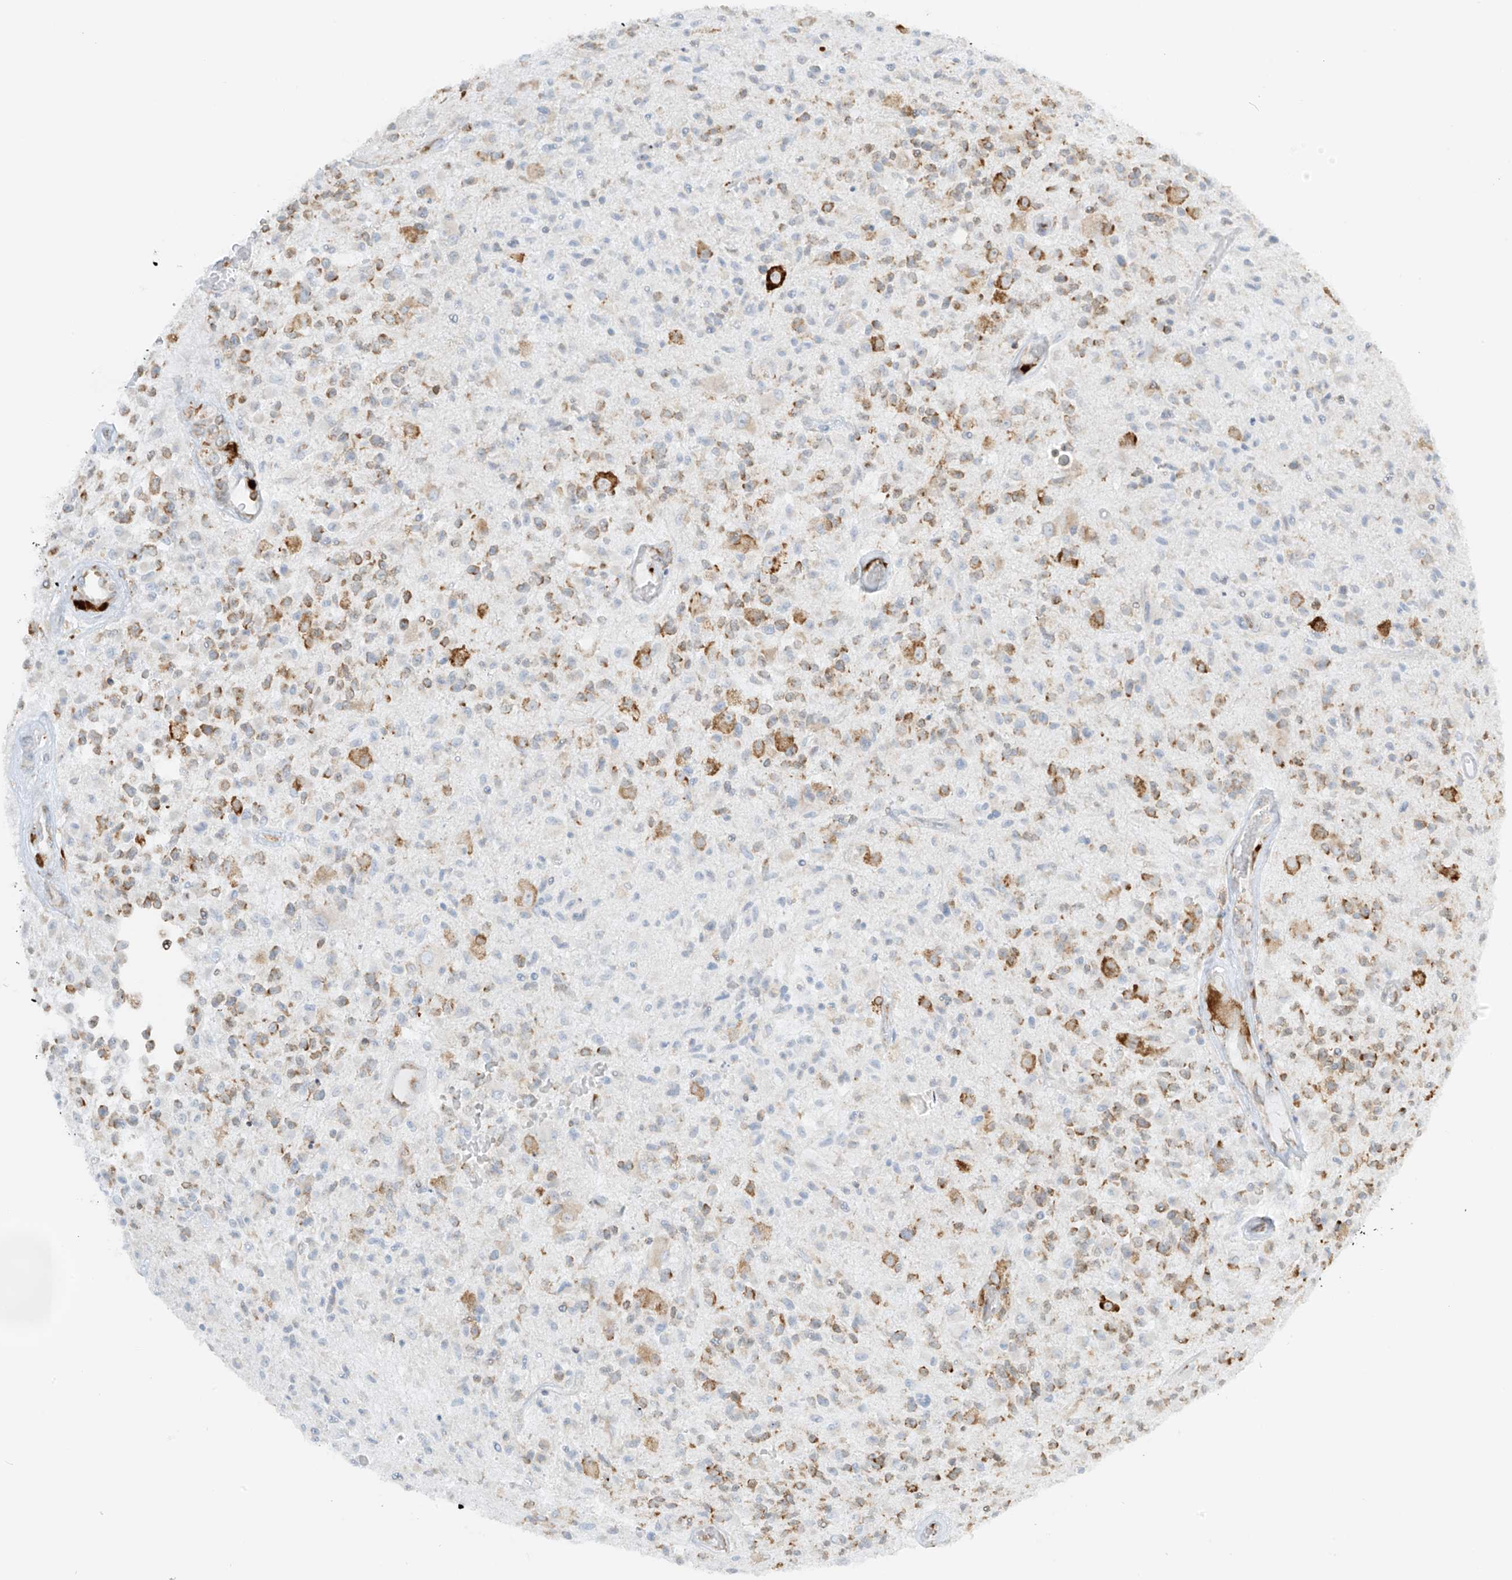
{"staining": {"intensity": "moderate", "quantity": "25%-75%", "location": "cytoplasmic/membranous"}, "tissue": "glioma", "cell_type": "Tumor cells", "image_type": "cancer", "snomed": [{"axis": "morphology", "description": "Glioma, malignant, High grade"}, {"axis": "morphology", "description": "Glioblastoma, NOS"}, {"axis": "topography", "description": "Brain"}], "caption": "A medium amount of moderate cytoplasmic/membranous staining is identified in about 25%-75% of tumor cells in glioma tissue. The staining was performed using DAB (3,3'-diaminobenzidine), with brown indicating positive protein expression. Nuclei are stained blue with hematoxylin.", "gene": "LRRC59", "patient": {"sex": "male", "age": 60}}